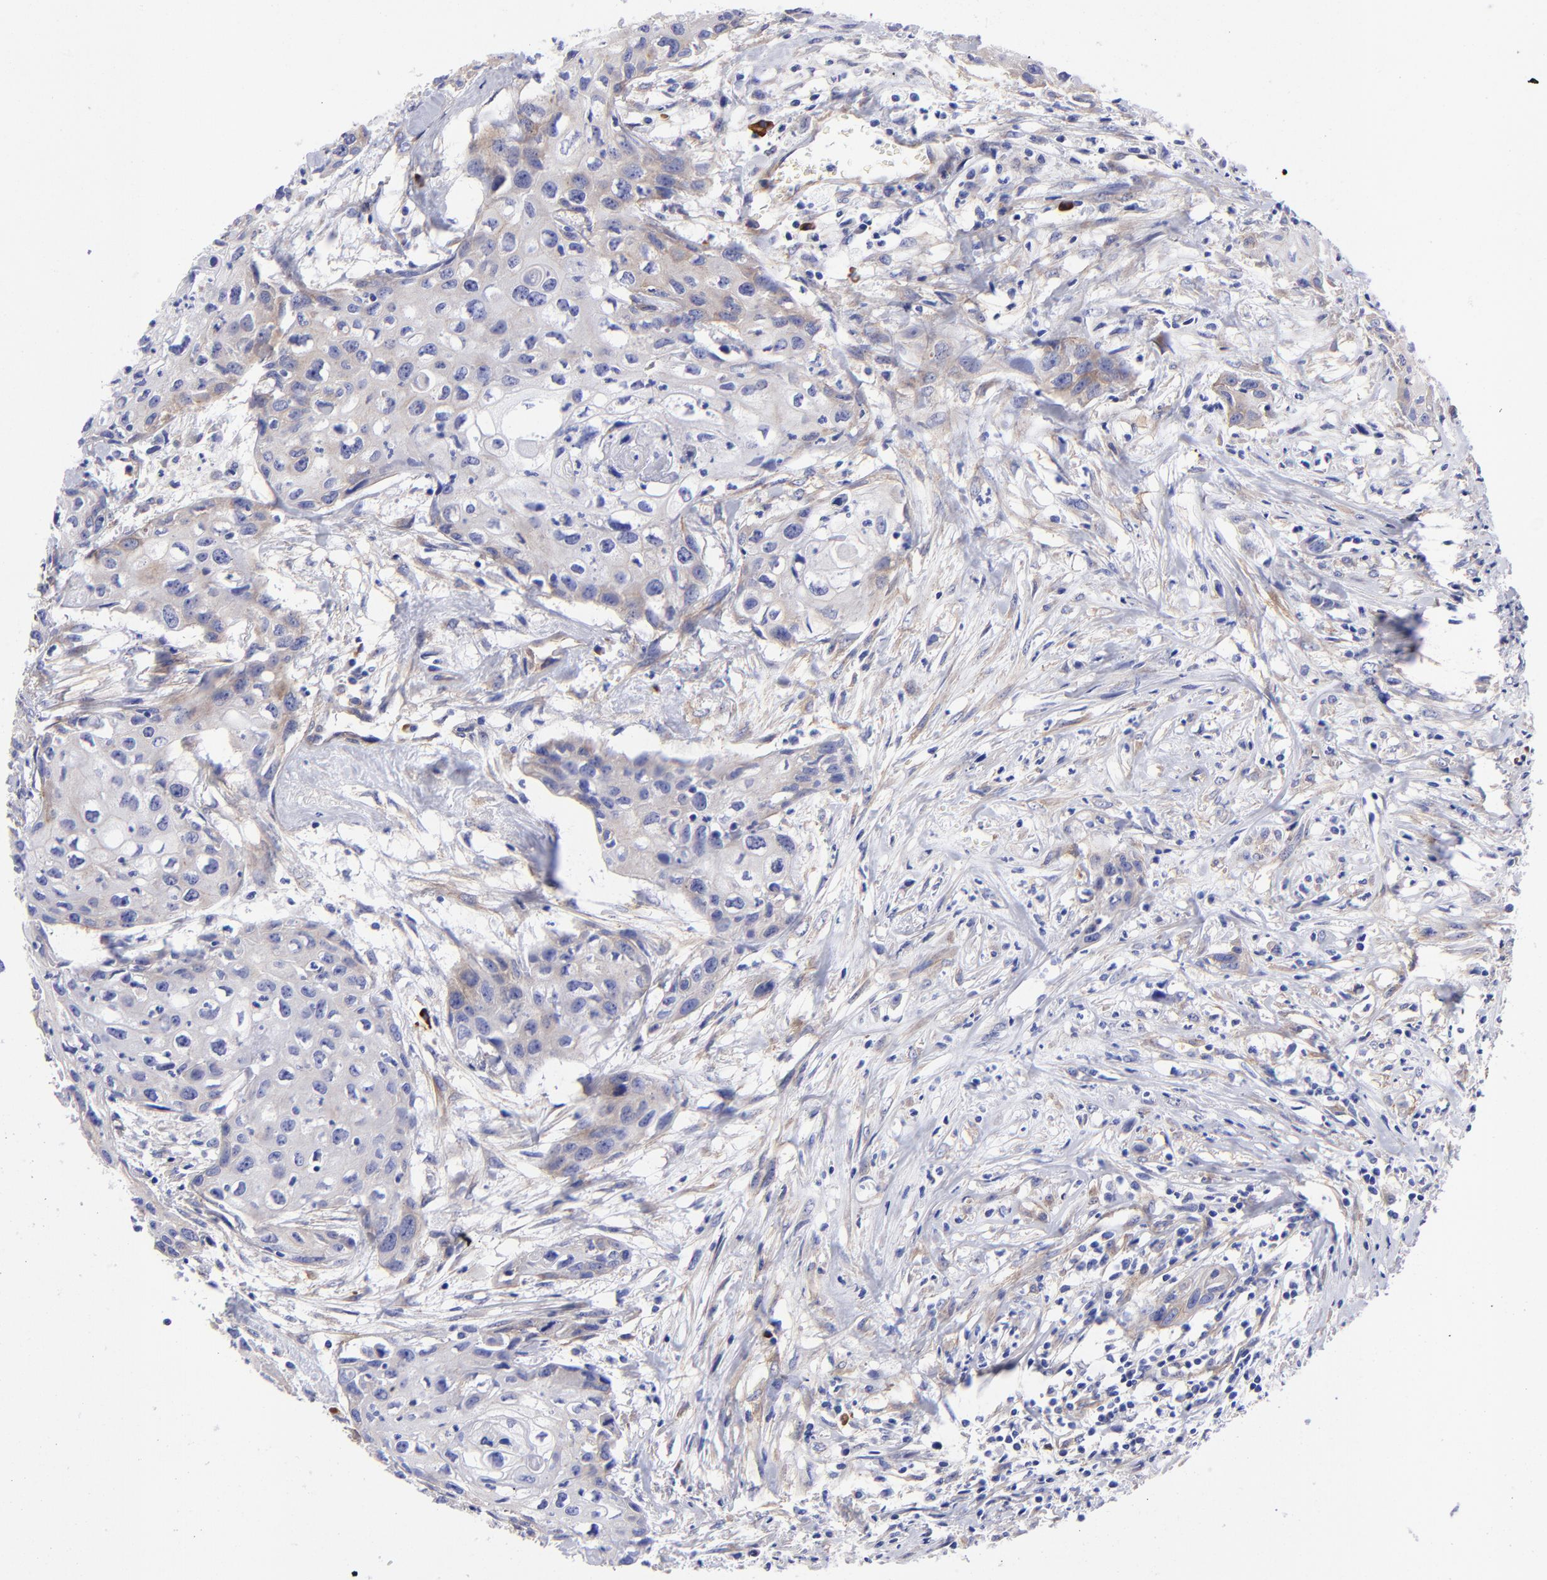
{"staining": {"intensity": "weak", "quantity": "25%-75%", "location": "cytoplasmic/membranous"}, "tissue": "urothelial cancer", "cell_type": "Tumor cells", "image_type": "cancer", "snomed": [{"axis": "morphology", "description": "Urothelial carcinoma, High grade"}, {"axis": "topography", "description": "Urinary bladder"}], "caption": "Weak cytoplasmic/membranous positivity for a protein is identified in about 25%-75% of tumor cells of urothelial carcinoma (high-grade) using immunohistochemistry.", "gene": "PPFIBP1", "patient": {"sex": "male", "age": 54}}